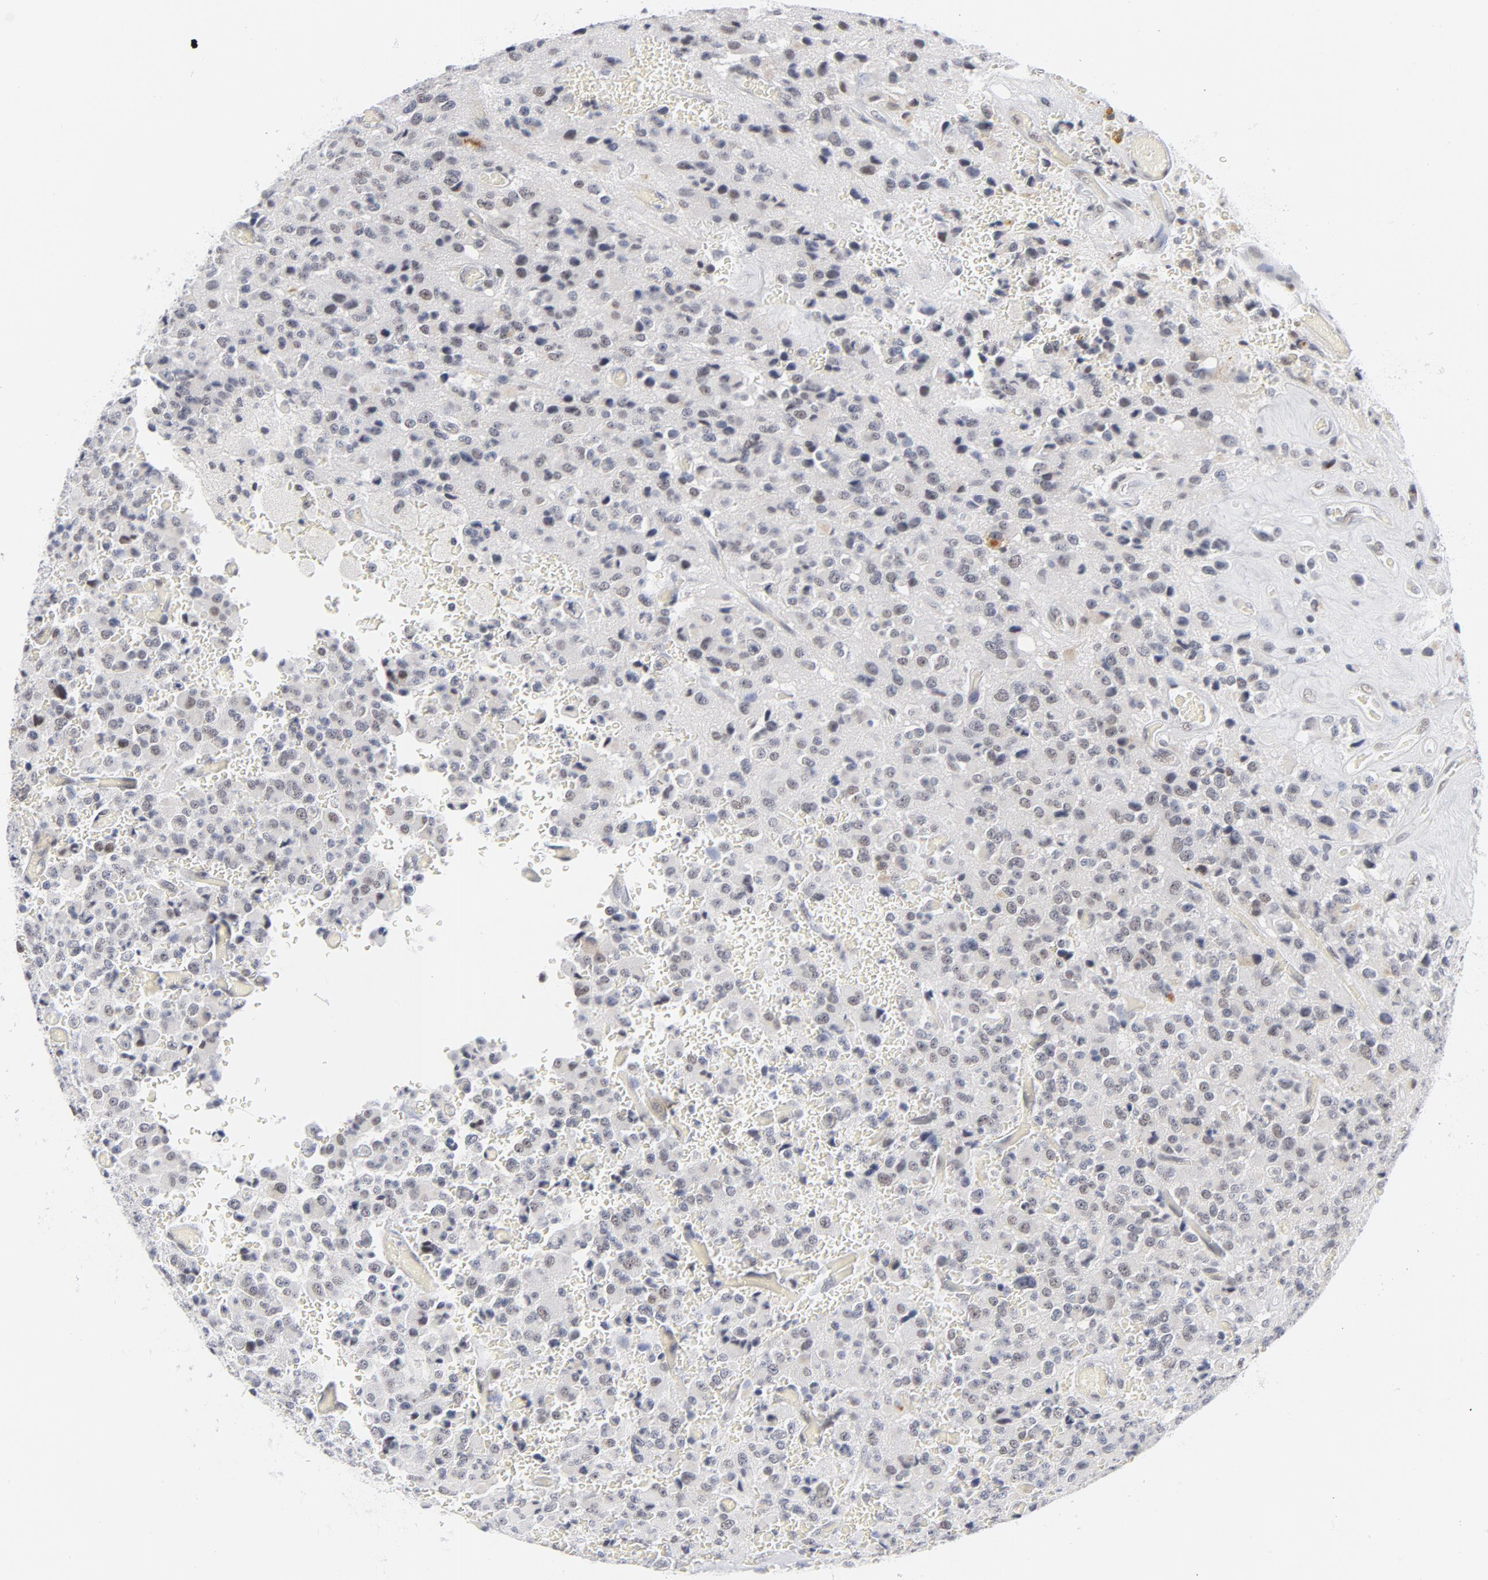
{"staining": {"intensity": "weak", "quantity": "25%-75%", "location": "nuclear"}, "tissue": "glioma", "cell_type": "Tumor cells", "image_type": "cancer", "snomed": [{"axis": "morphology", "description": "Glioma, malignant, High grade"}, {"axis": "topography", "description": "pancreas cauda"}], "caption": "Weak nuclear positivity for a protein is identified in about 25%-75% of tumor cells of high-grade glioma (malignant) using immunohistochemistry.", "gene": "BAP1", "patient": {"sex": "male", "age": 60}}